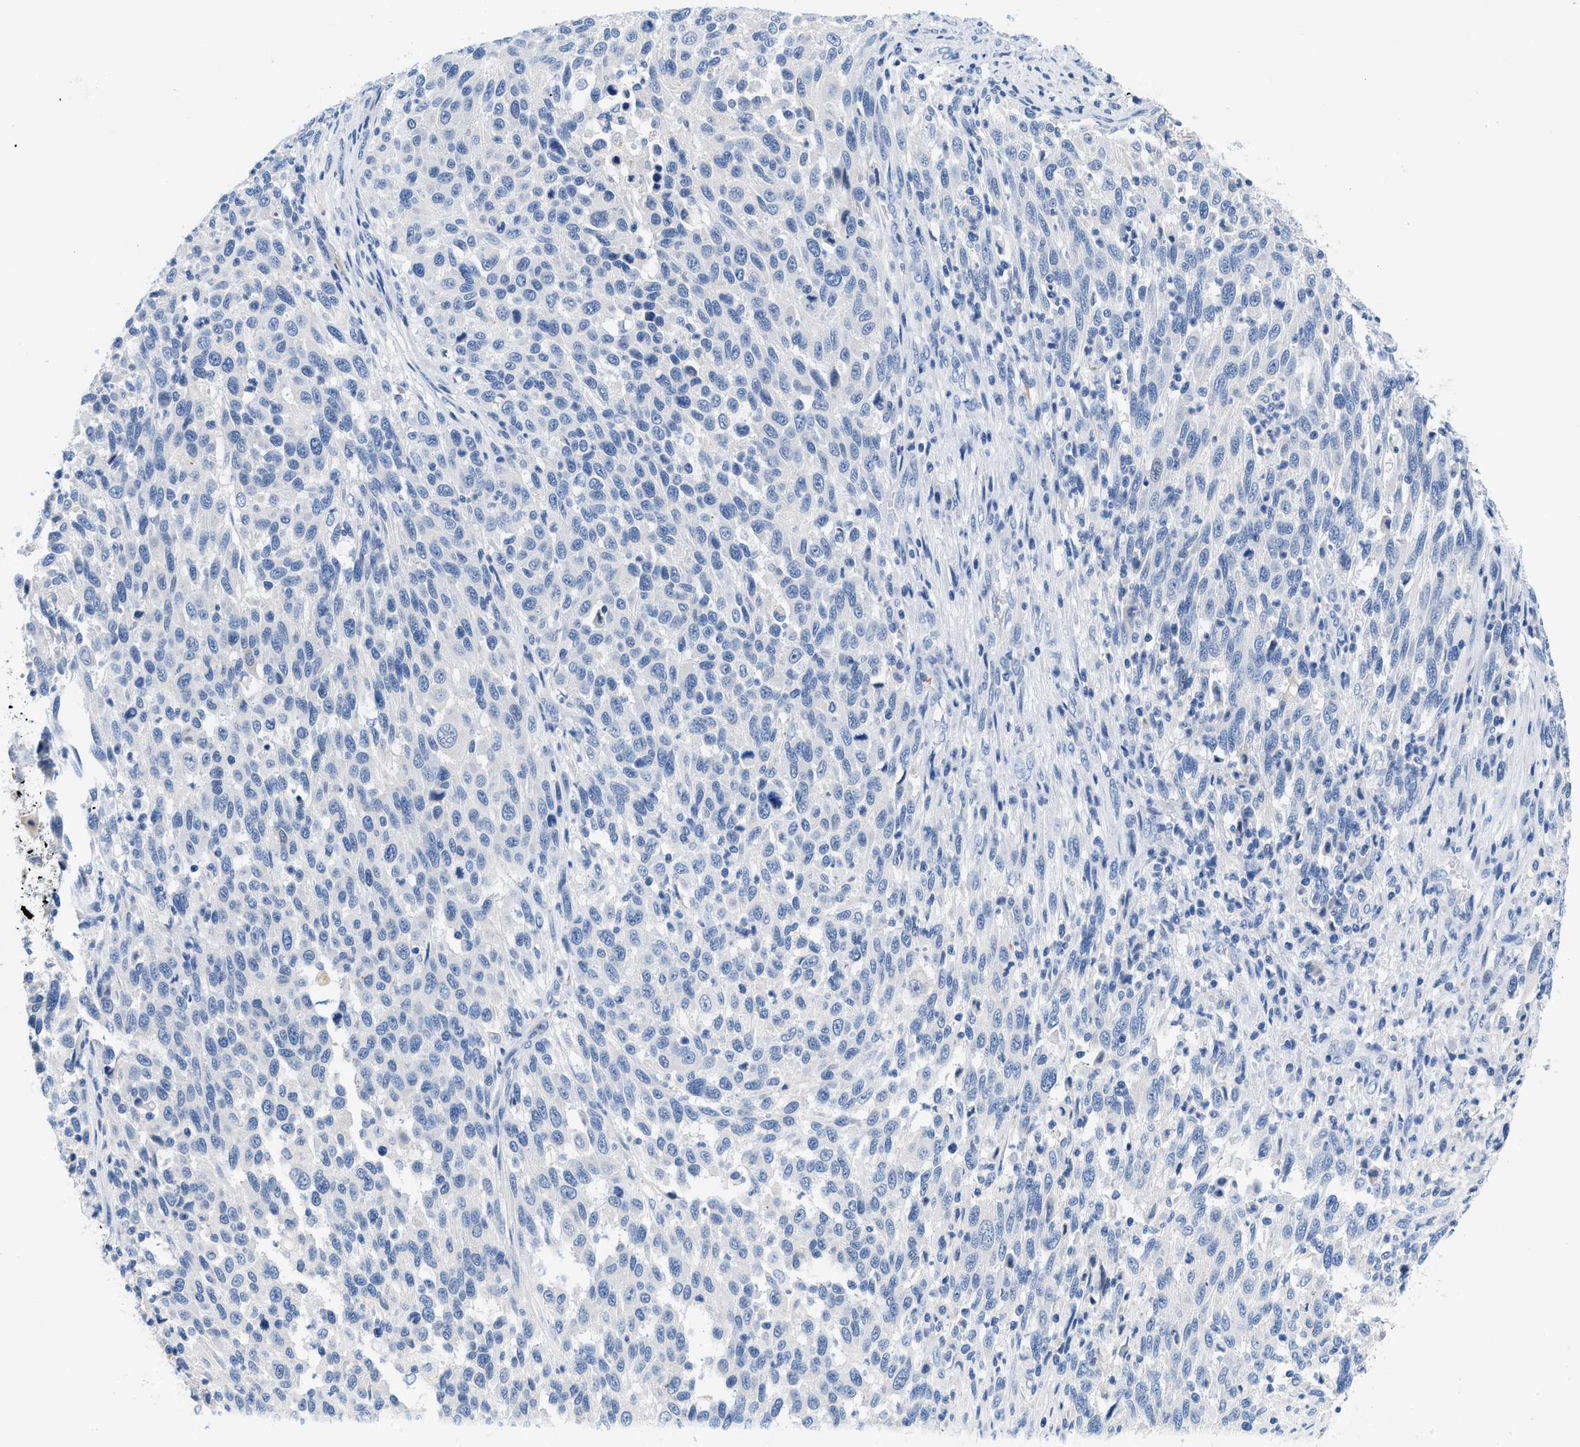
{"staining": {"intensity": "negative", "quantity": "none", "location": "none"}, "tissue": "melanoma", "cell_type": "Tumor cells", "image_type": "cancer", "snomed": [{"axis": "morphology", "description": "Malignant melanoma, Metastatic site"}, {"axis": "topography", "description": "Lymph node"}], "caption": "Immunohistochemistry (IHC) photomicrograph of neoplastic tissue: human melanoma stained with DAB exhibits no significant protein positivity in tumor cells.", "gene": "BPGM", "patient": {"sex": "male", "age": 61}}